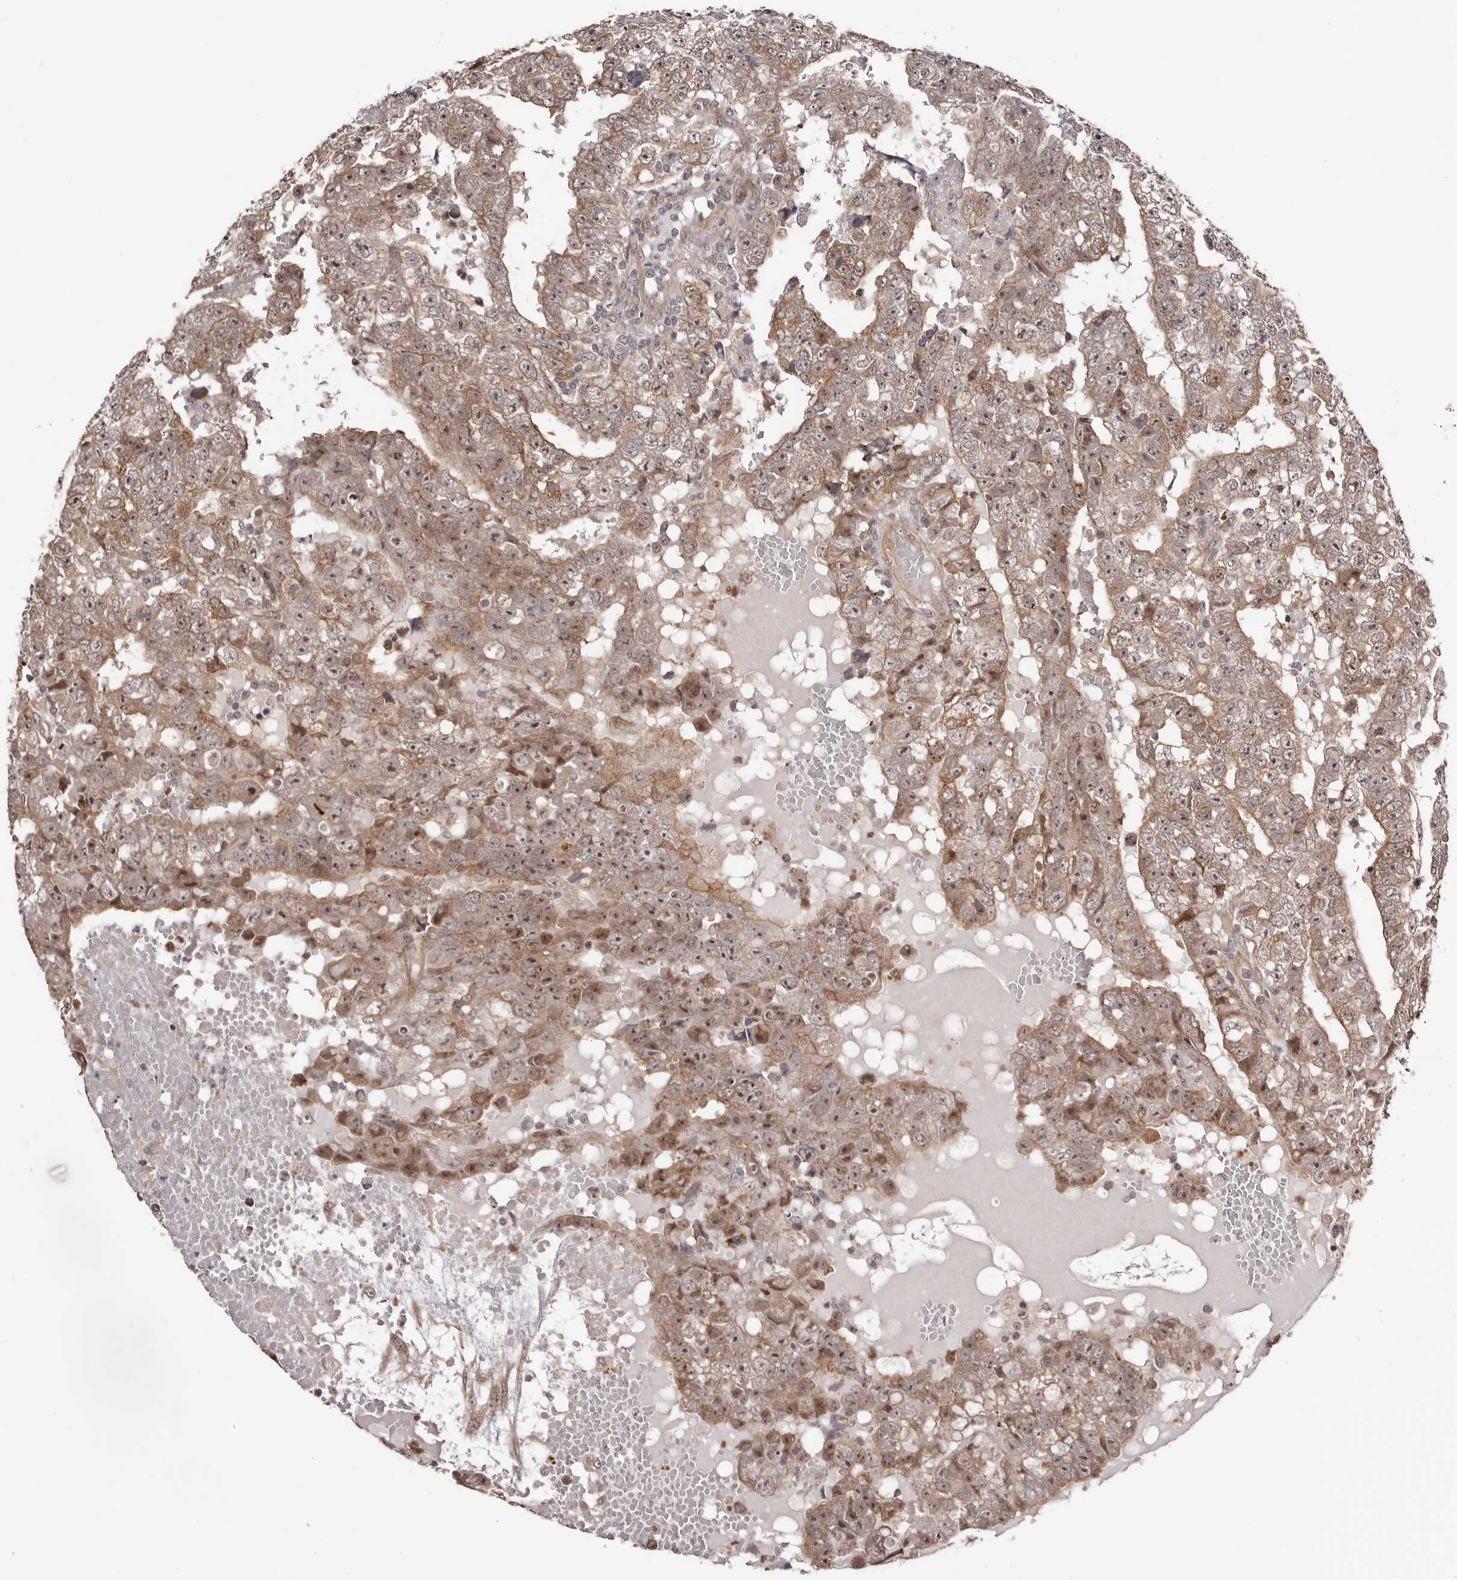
{"staining": {"intensity": "moderate", "quantity": ">75%", "location": "cytoplasmic/membranous,nuclear"}, "tissue": "testis cancer", "cell_type": "Tumor cells", "image_type": "cancer", "snomed": [{"axis": "morphology", "description": "Carcinoma, Embryonal, NOS"}, {"axis": "topography", "description": "Testis"}], "caption": "Immunohistochemical staining of human testis cancer displays medium levels of moderate cytoplasmic/membranous and nuclear protein positivity in approximately >75% of tumor cells.", "gene": "NOL12", "patient": {"sex": "male", "age": 25}}